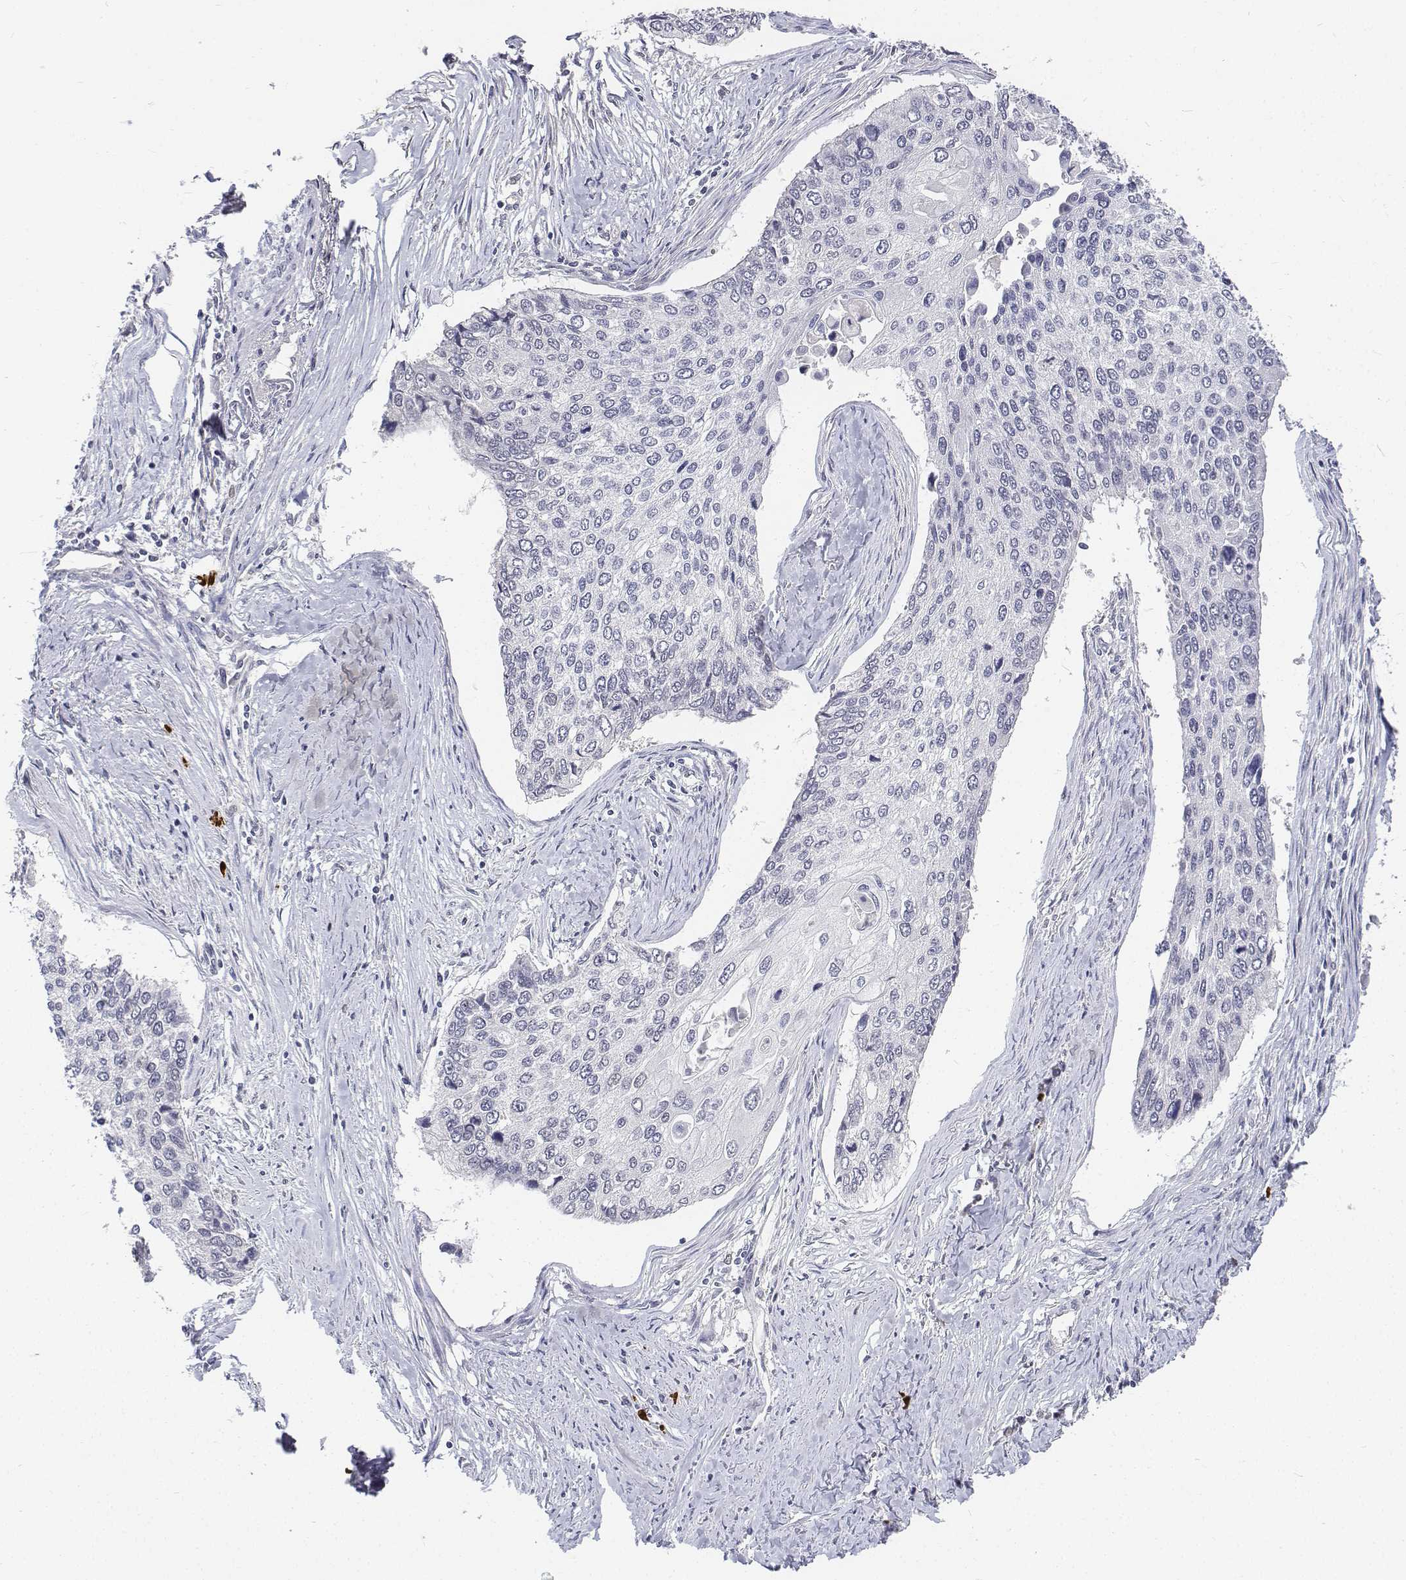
{"staining": {"intensity": "negative", "quantity": "none", "location": "none"}, "tissue": "lung cancer", "cell_type": "Tumor cells", "image_type": "cancer", "snomed": [{"axis": "morphology", "description": "Squamous cell carcinoma, NOS"}, {"axis": "morphology", "description": "Squamous cell carcinoma, metastatic, NOS"}, {"axis": "topography", "description": "Lung"}], "caption": "DAB immunohistochemical staining of human squamous cell carcinoma (lung) displays no significant expression in tumor cells. The staining is performed using DAB brown chromogen with nuclei counter-stained in using hematoxylin.", "gene": "ATRX", "patient": {"sex": "male", "age": 63}}